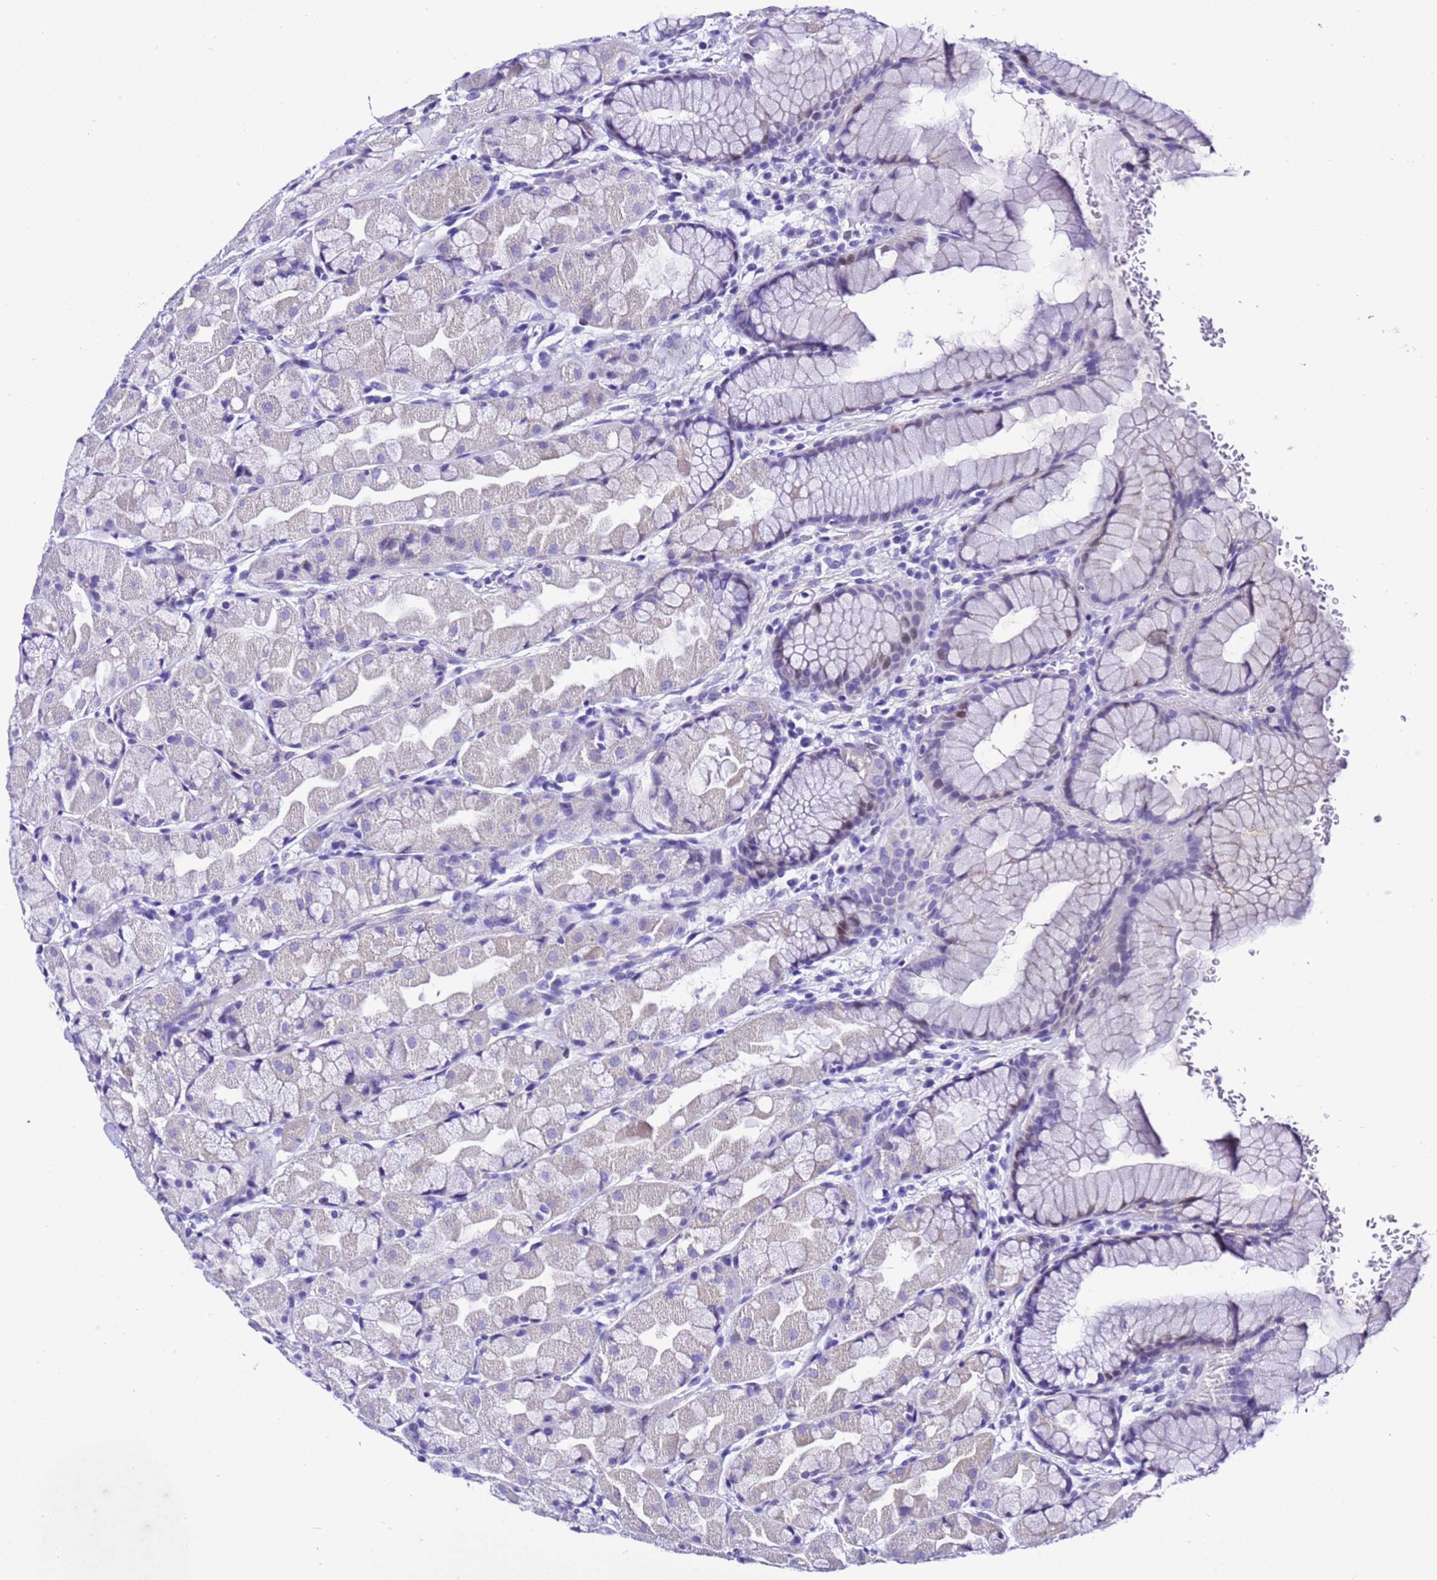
{"staining": {"intensity": "weak", "quantity": "<25%", "location": "nuclear"}, "tissue": "stomach", "cell_type": "Glandular cells", "image_type": "normal", "snomed": [{"axis": "morphology", "description": "Normal tissue, NOS"}, {"axis": "topography", "description": "Stomach"}], "caption": "This is an immunohistochemistry micrograph of benign human stomach. There is no staining in glandular cells.", "gene": "ZNF417", "patient": {"sex": "male", "age": 57}}